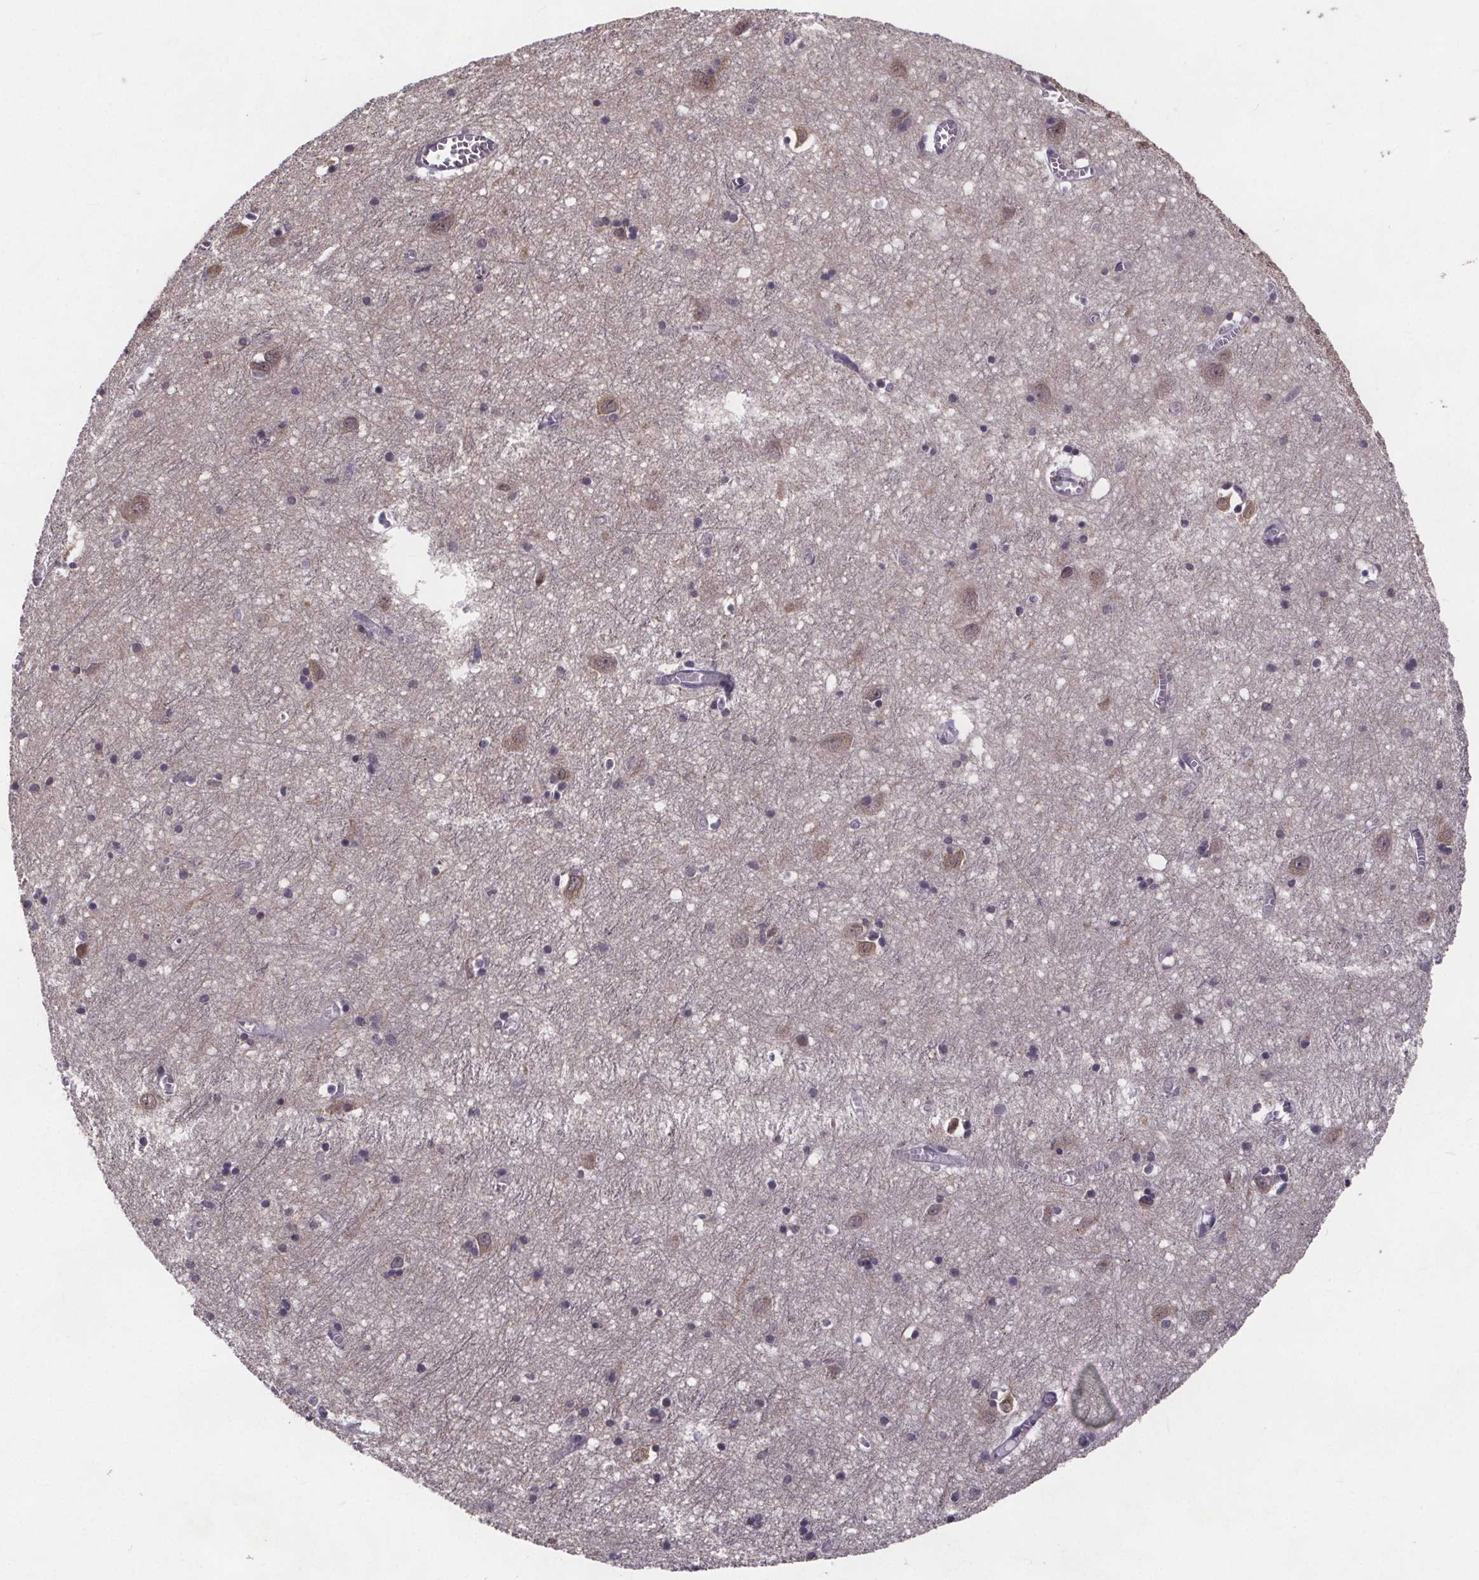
{"staining": {"intensity": "negative", "quantity": "none", "location": "none"}, "tissue": "cerebral cortex", "cell_type": "Endothelial cells", "image_type": "normal", "snomed": [{"axis": "morphology", "description": "Normal tissue, NOS"}, {"axis": "topography", "description": "Cerebral cortex"}], "caption": "Histopathology image shows no protein expression in endothelial cells of benign cerebral cortex.", "gene": "FAM181B", "patient": {"sex": "male", "age": 70}}